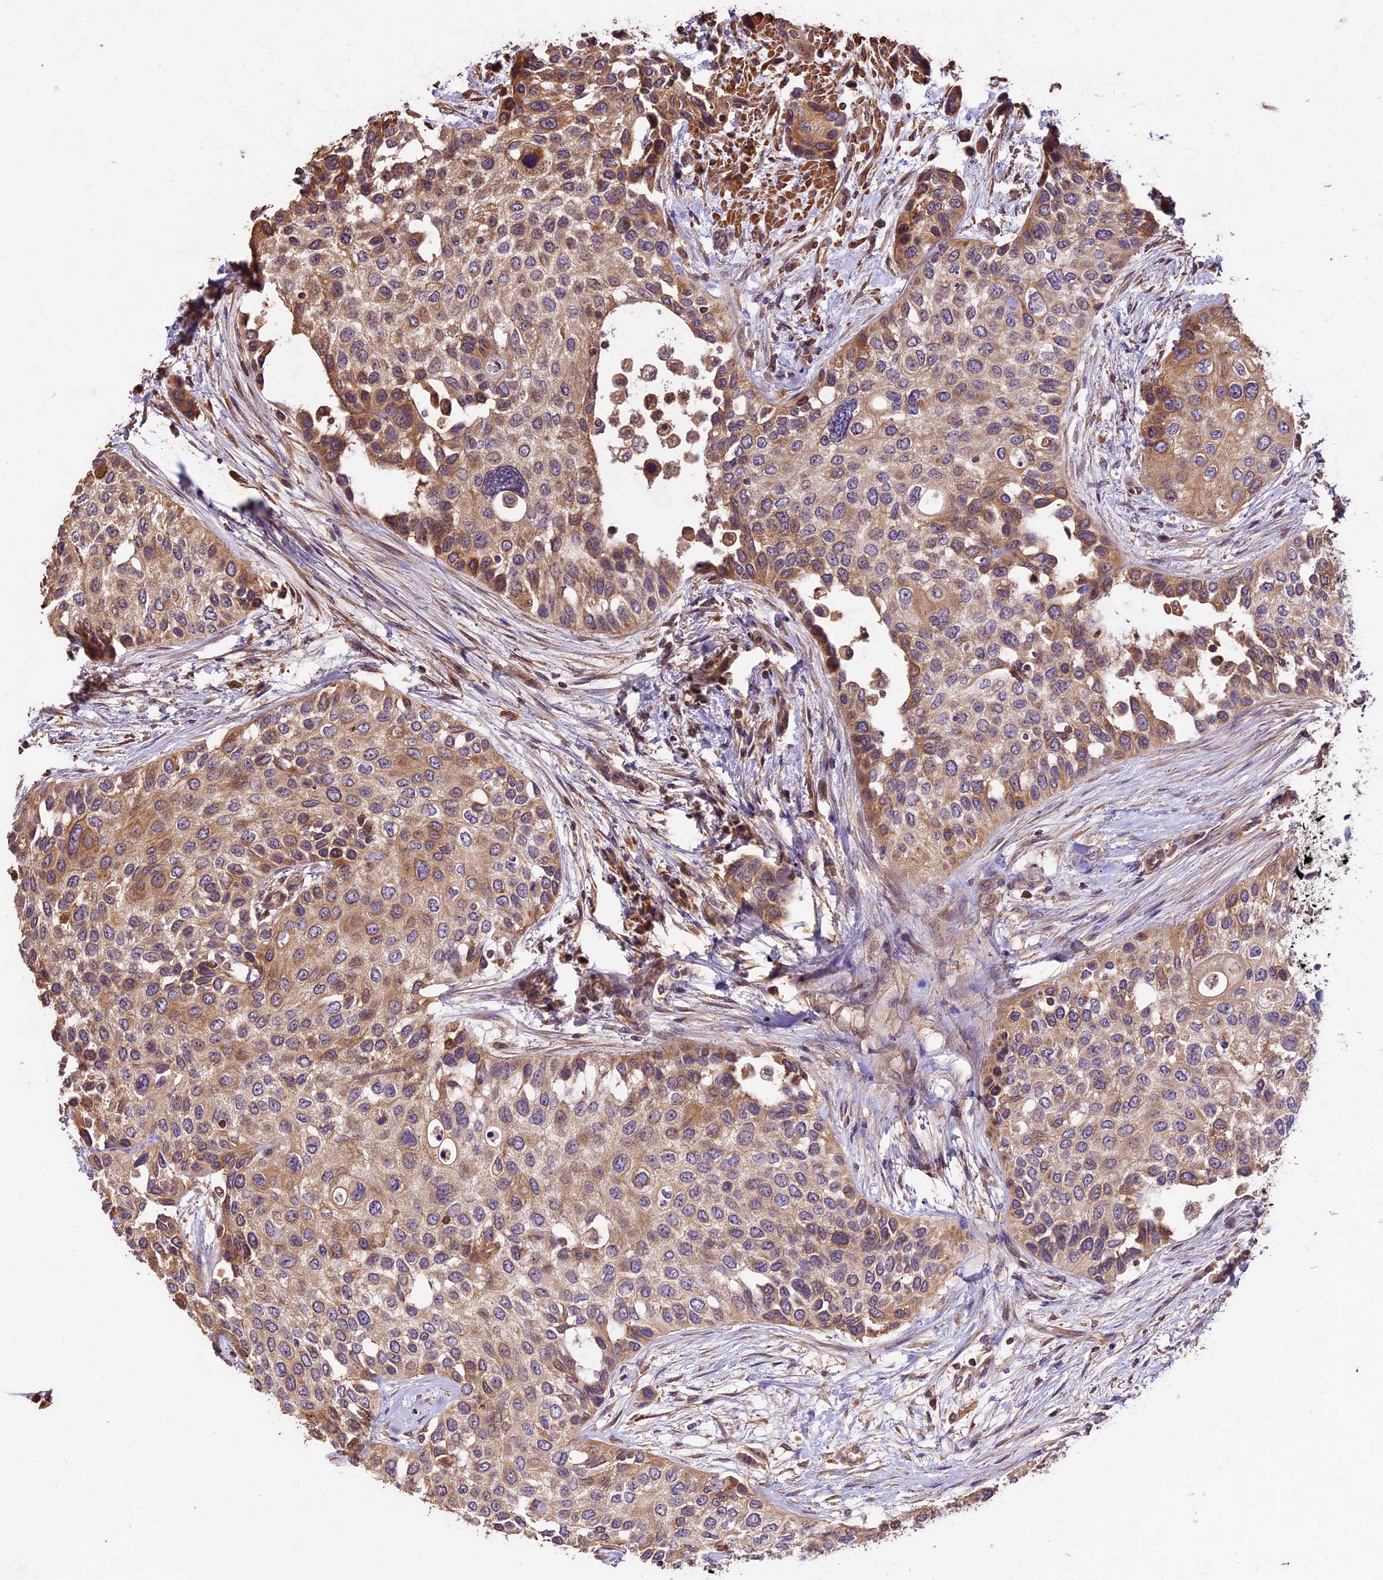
{"staining": {"intensity": "moderate", "quantity": ">75%", "location": "cytoplasmic/membranous"}, "tissue": "urothelial cancer", "cell_type": "Tumor cells", "image_type": "cancer", "snomed": [{"axis": "morphology", "description": "Normal tissue, NOS"}, {"axis": "morphology", "description": "Urothelial carcinoma, High grade"}, {"axis": "topography", "description": "Vascular tissue"}, {"axis": "topography", "description": "Urinary bladder"}], "caption": "Protein staining shows moderate cytoplasmic/membranous staining in about >75% of tumor cells in urothelial carcinoma (high-grade).", "gene": "CRLF1", "patient": {"sex": "female", "age": 56}}